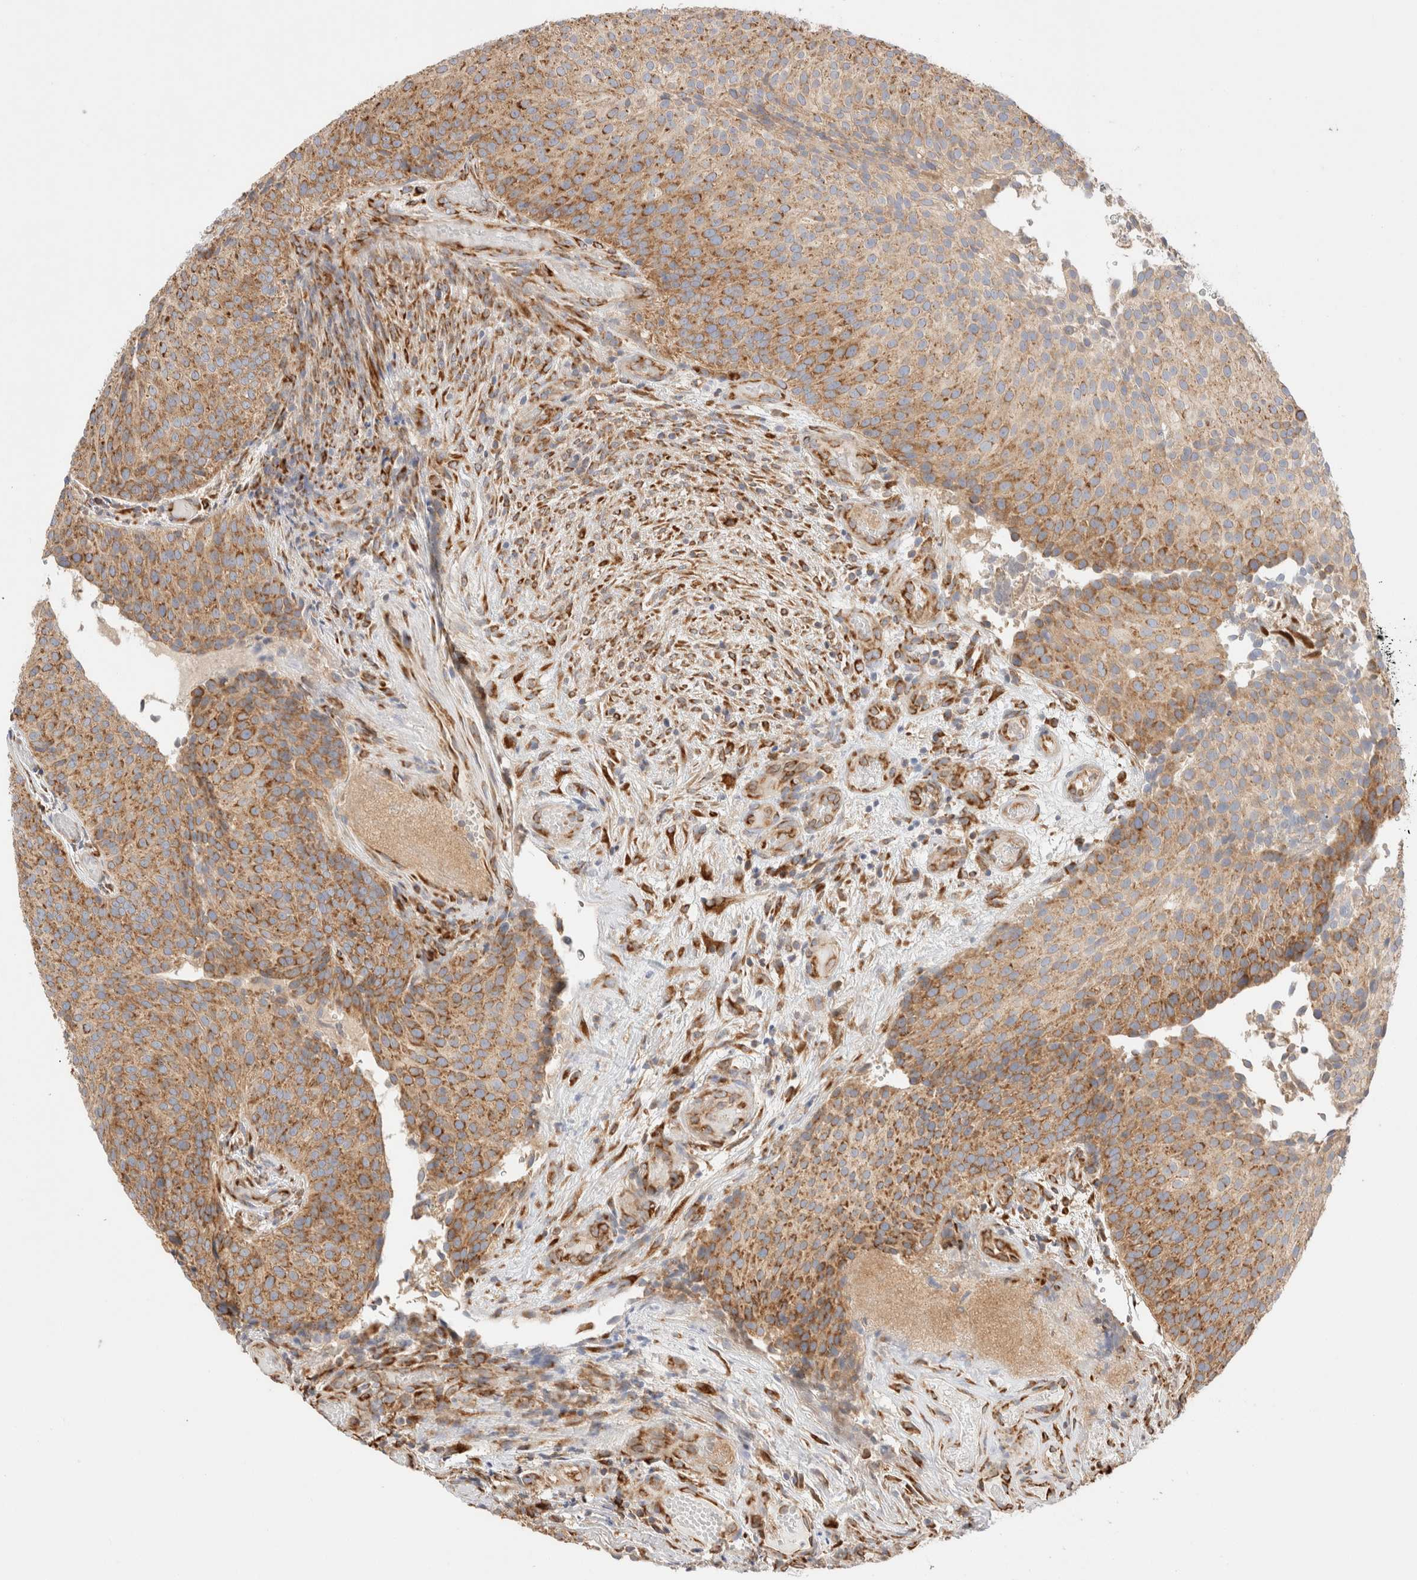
{"staining": {"intensity": "strong", "quantity": ">75%", "location": "cytoplasmic/membranous"}, "tissue": "urothelial cancer", "cell_type": "Tumor cells", "image_type": "cancer", "snomed": [{"axis": "morphology", "description": "Urothelial carcinoma, Low grade"}, {"axis": "topography", "description": "Urinary bladder"}], "caption": "An immunohistochemistry (IHC) photomicrograph of tumor tissue is shown. Protein staining in brown labels strong cytoplasmic/membranous positivity in low-grade urothelial carcinoma within tumor cells. (brown staining indicates protein expression, while blue staining denotes nuclei).", "gene": "ZC2HC1A", "patient": {"sex": "male", "age": 86}}